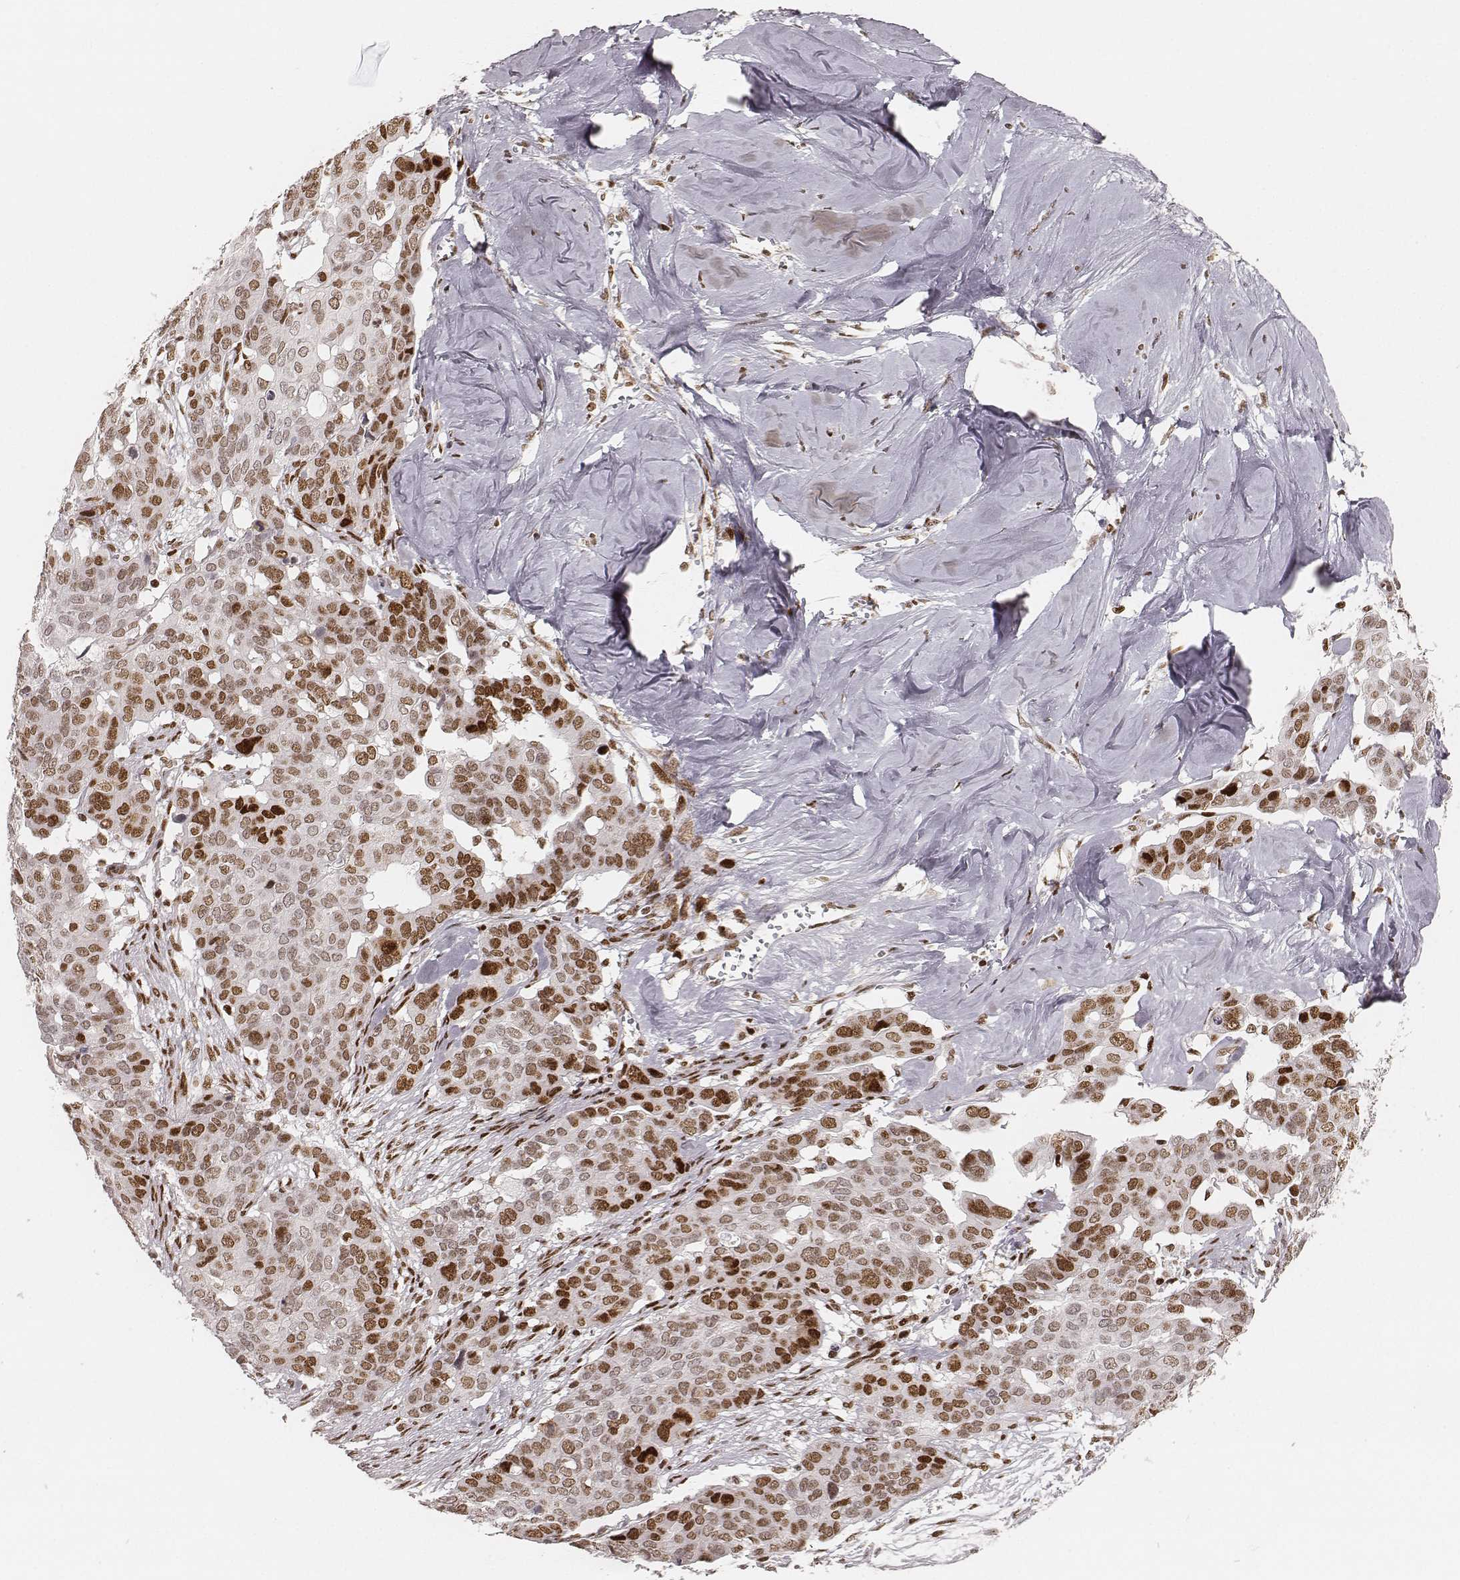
{"staining": {"intensity": "moderate", "quantity": ">75%", "location": "nuclear"}, "tissue": "ovarian cancer", "cell_type": "Tumor cells", "image_type": "cancer", "snomed": [{"axis": "morphology", "description": "Carcinoma, endometroid"}, {"axis": "topography", "description": "Ovary"}], "caption": "Immunohistochemical staining of human ovarian cancer exhibits medium levels of moderate nuclear staining in approximately >75% of tumor cells.", "gene": "HNRNPC", "patient": {"sex": "female", "age": 78}}